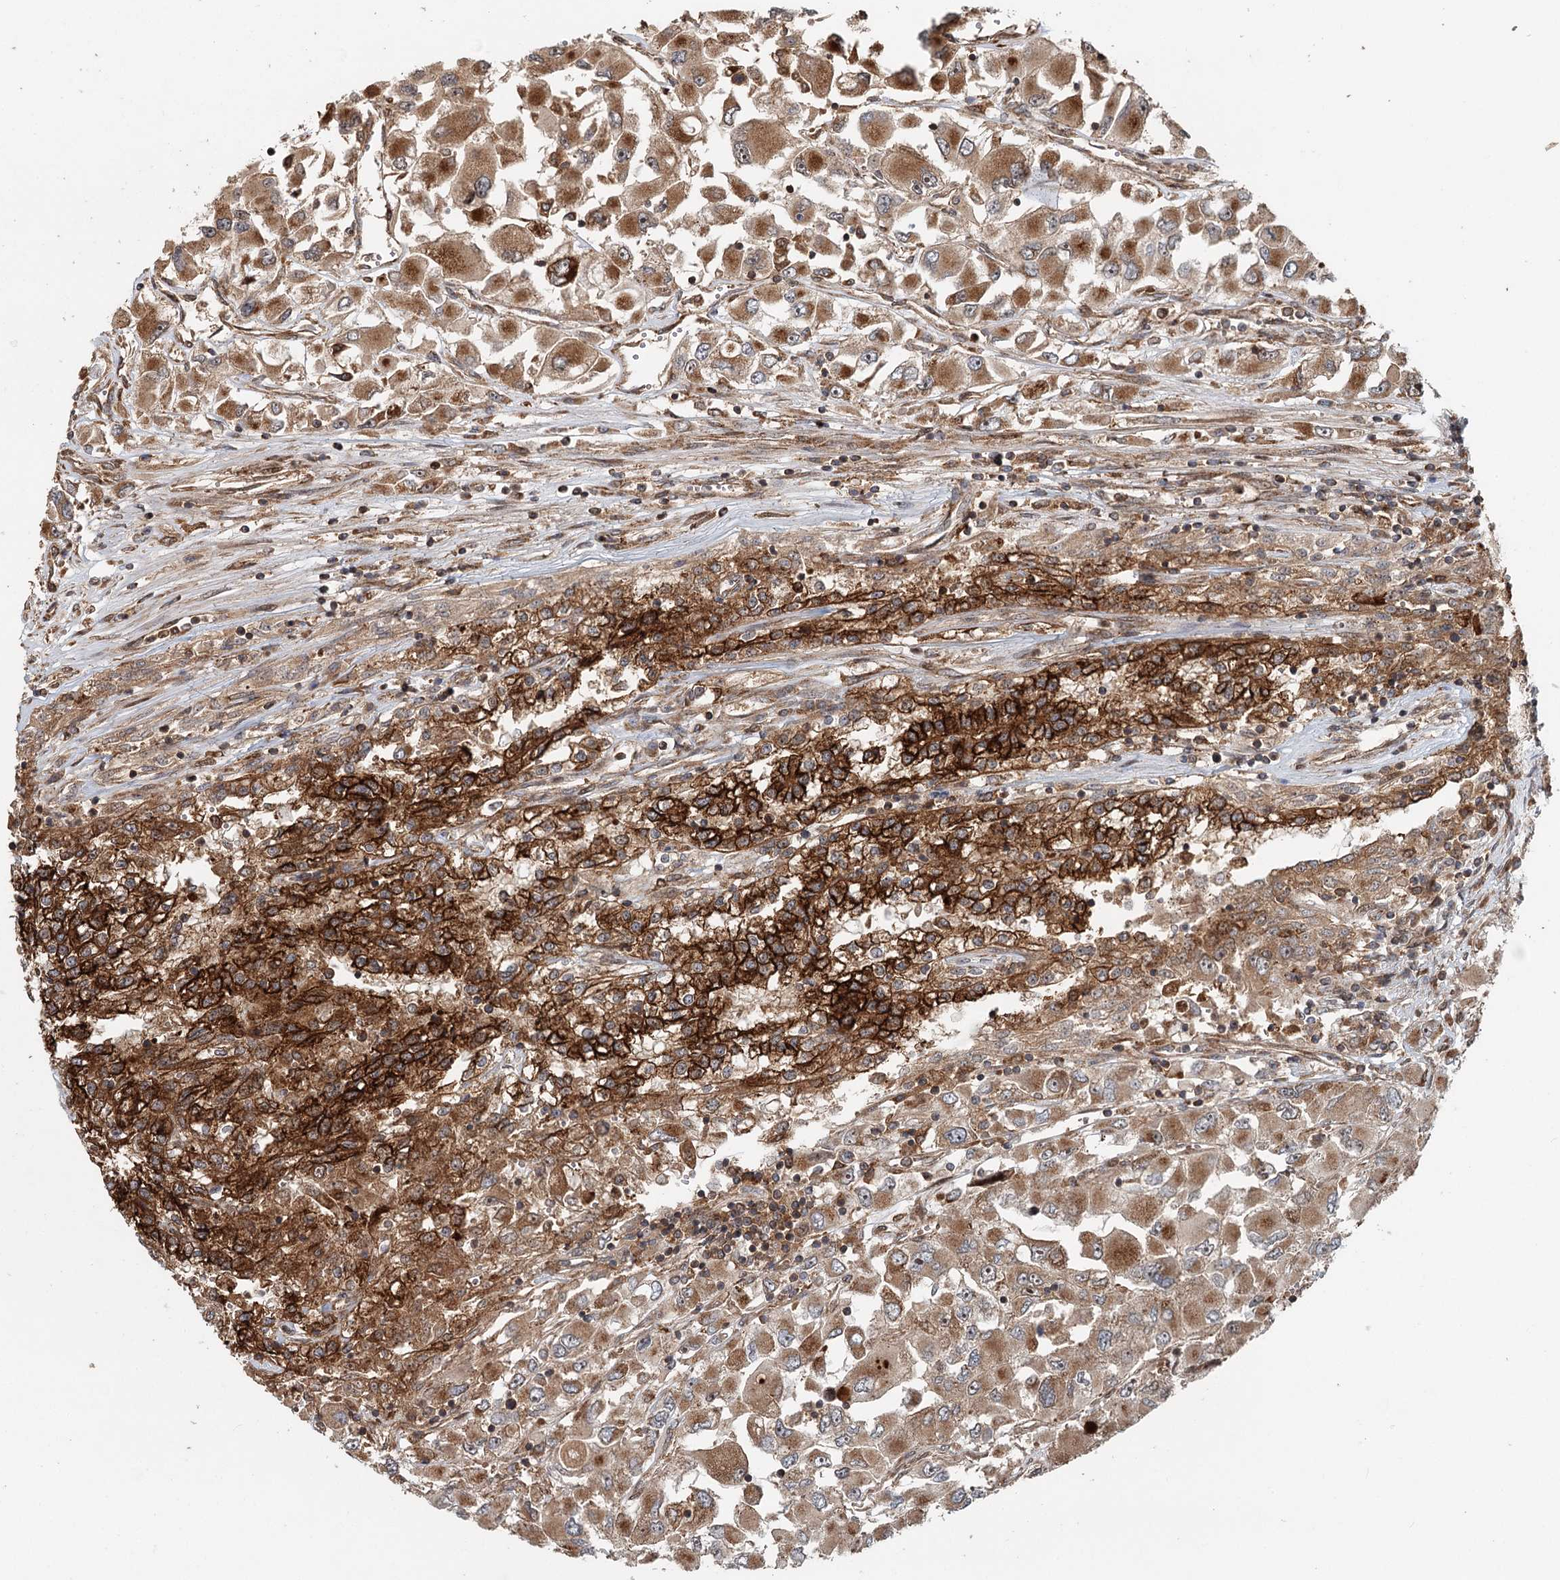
{"staining": {"intensity": "moderate", "quantity": ">75%", "location": "cytoplasmic/membranous"}, "tissue": "renal cancer", "cell_type": "Tumor cells", "image_type": "cancer", "snomed": [{"axis": "morphology", "description": "Adenocarcinoma, NOS"}, {"axis": "topography", "description": "Kidney"}], "caption": "This image exhibits IHC staining of adenocarcinoma (renal), with medium moderate cytoplasmic/membranous positivity in about >75% of tumor cells.", "gene": "RNF111", "patient": {"sex": "female", "age": 52}}